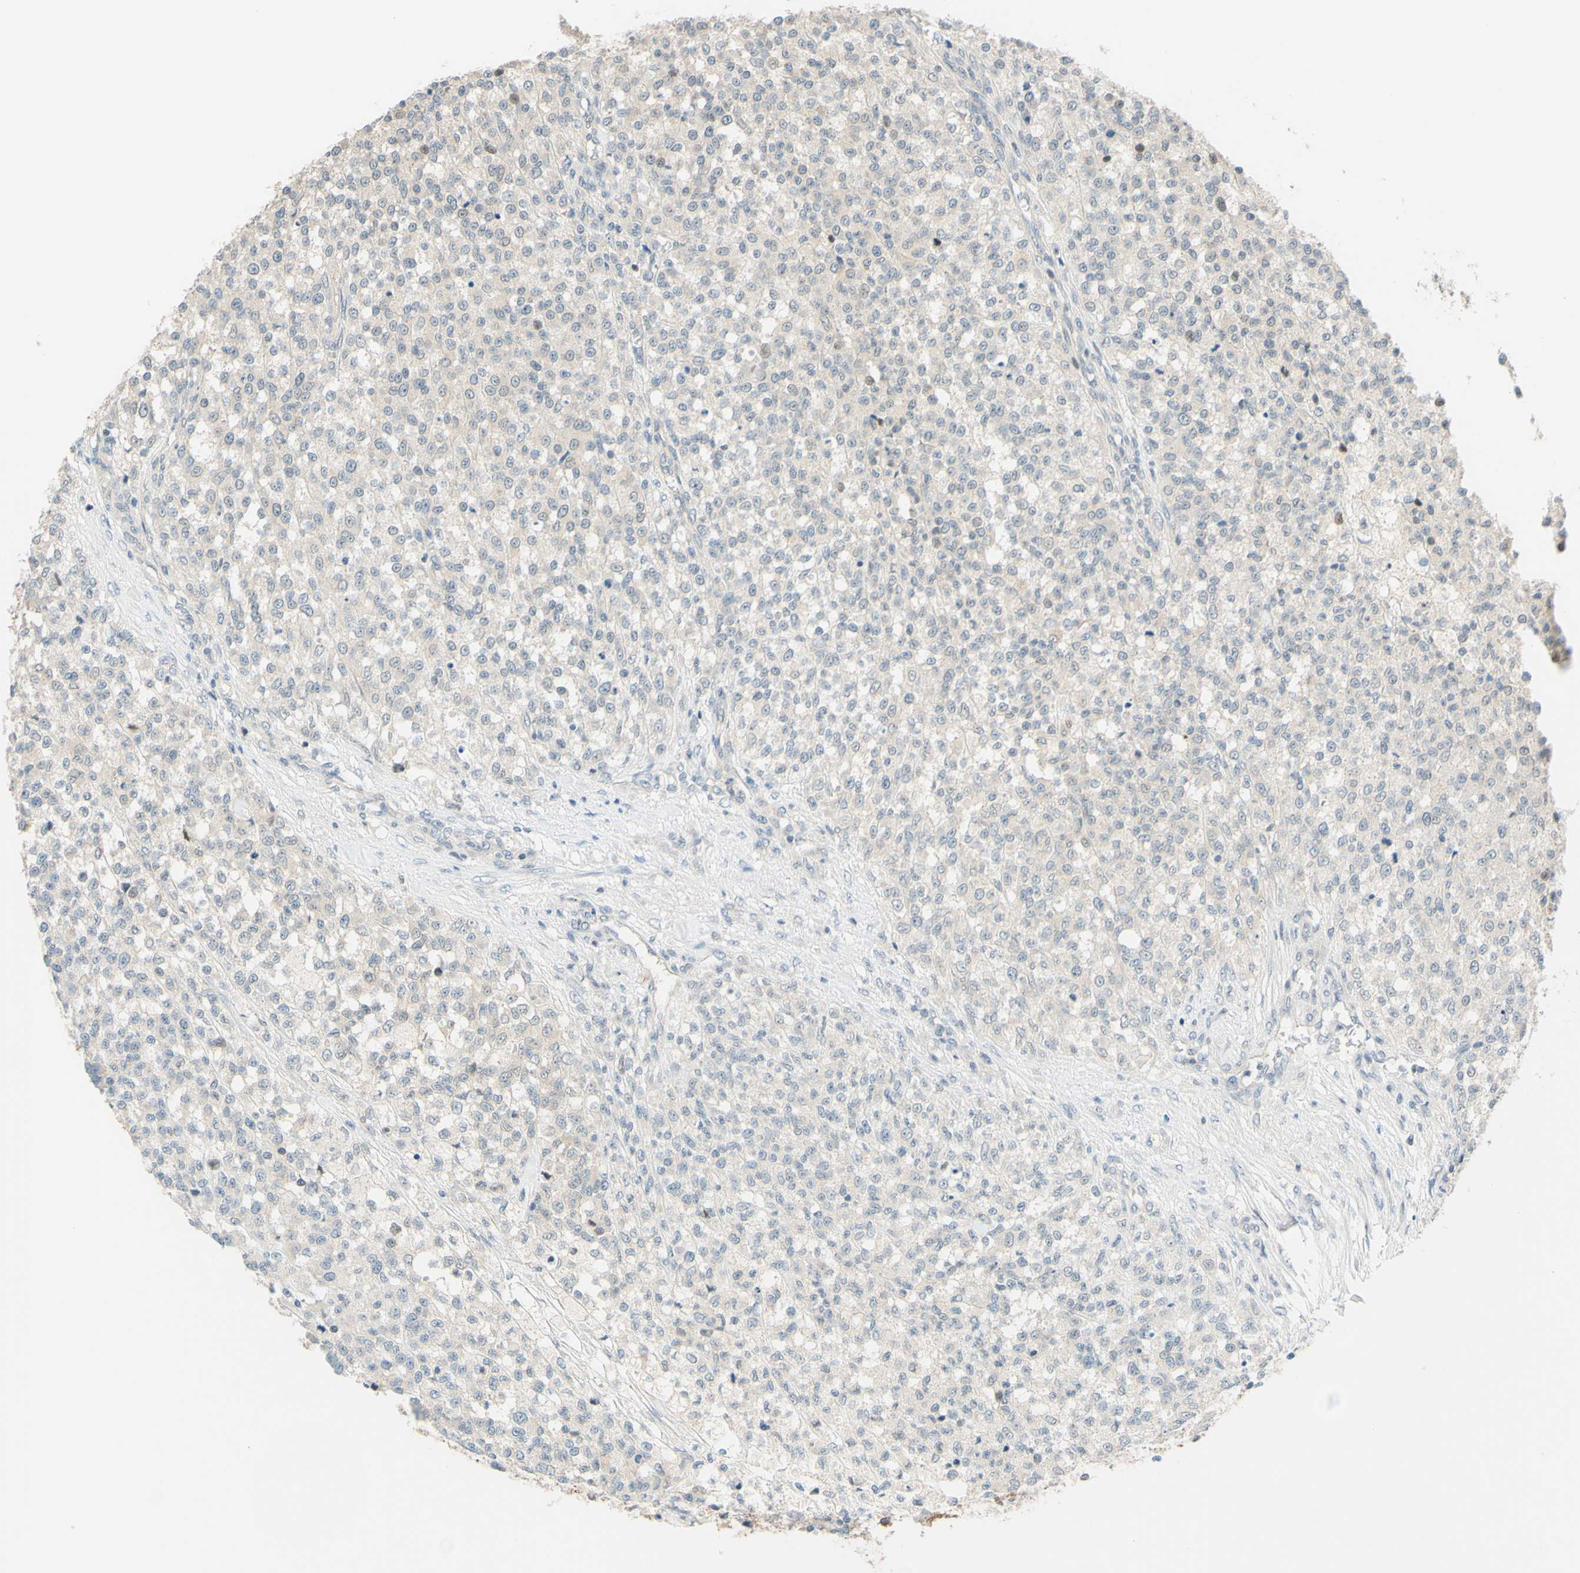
{"staining": {"intensity": "weak", "quantity": "<25%", "location": "nuclear"}, "tissue": "testis cancer", "cell_type": "Tumor cells", "image_type": "cancer", "snomed": [{"axis": "morphology", "description": "Seminoma, NOS"}, {"axis": "topography", "description": "Testis"}], "caption": "A histopathology image of human testis cancer (seminoma) is negative for staining in tumor cells.", "gene": "C2CD2L", "patient": {"sex": "male", "age": 59}}